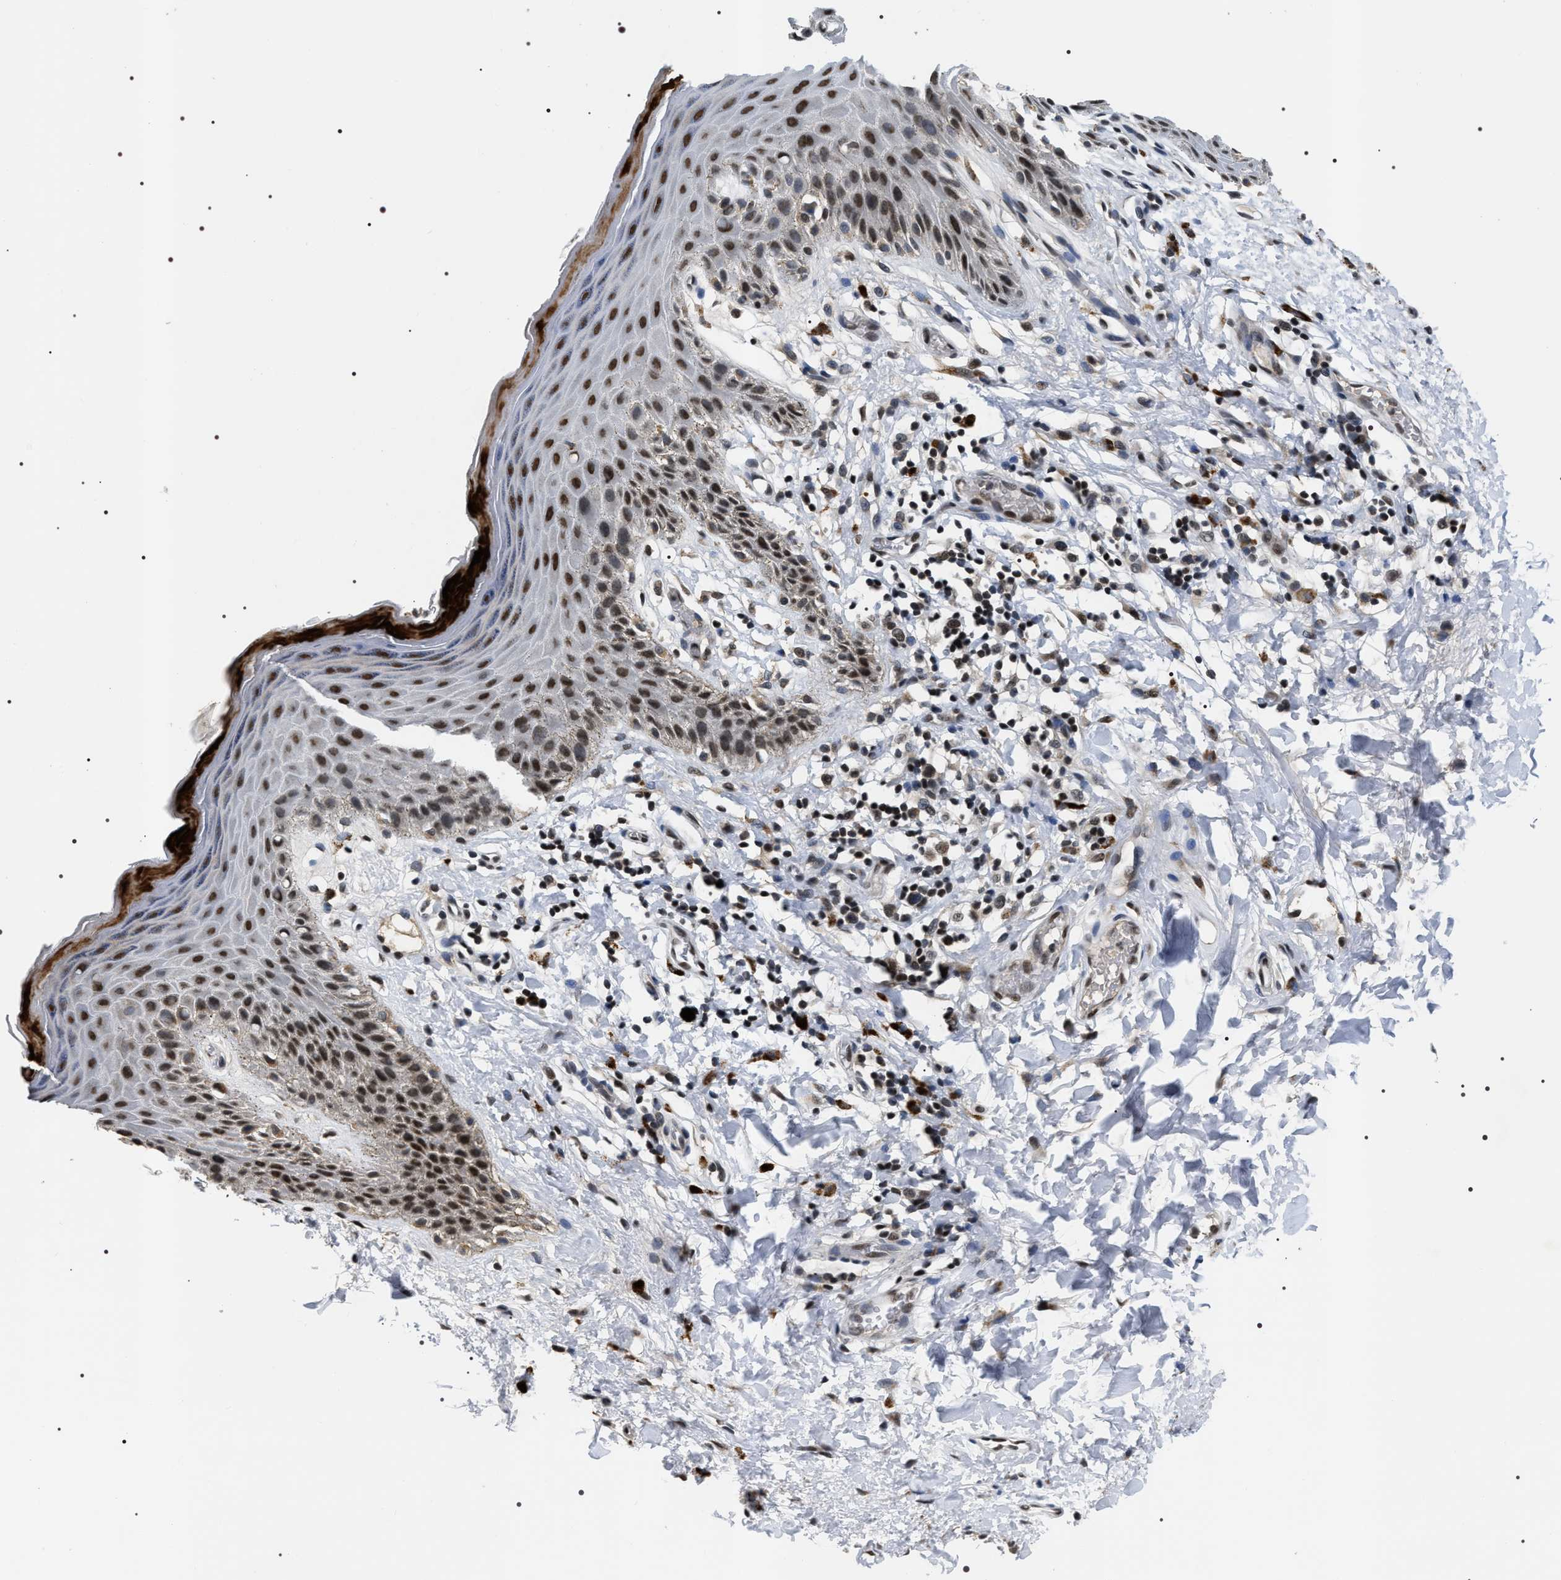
{"staining": {"intensity": "strong", "quantity": ">75%", "location": "nuclear"}, "tissue": "skin", "cell_type": "Epidermal cells", "image_type": "normal", "snomed": [{"axis": "morphology", "description": "Normal tissue, NOS"}, {"axis": "topography", "description": "Anal"}], "caption": "Strong nuclear expression is seen in approximately >75% of epidermal cells in unremarkable skin. (DAB (3,3'-diaminobenzidine) IHC with brightfield microscopy, high magnification).", "gene": "C7orf25", "patient": {"sex": "male", "age": 44}}